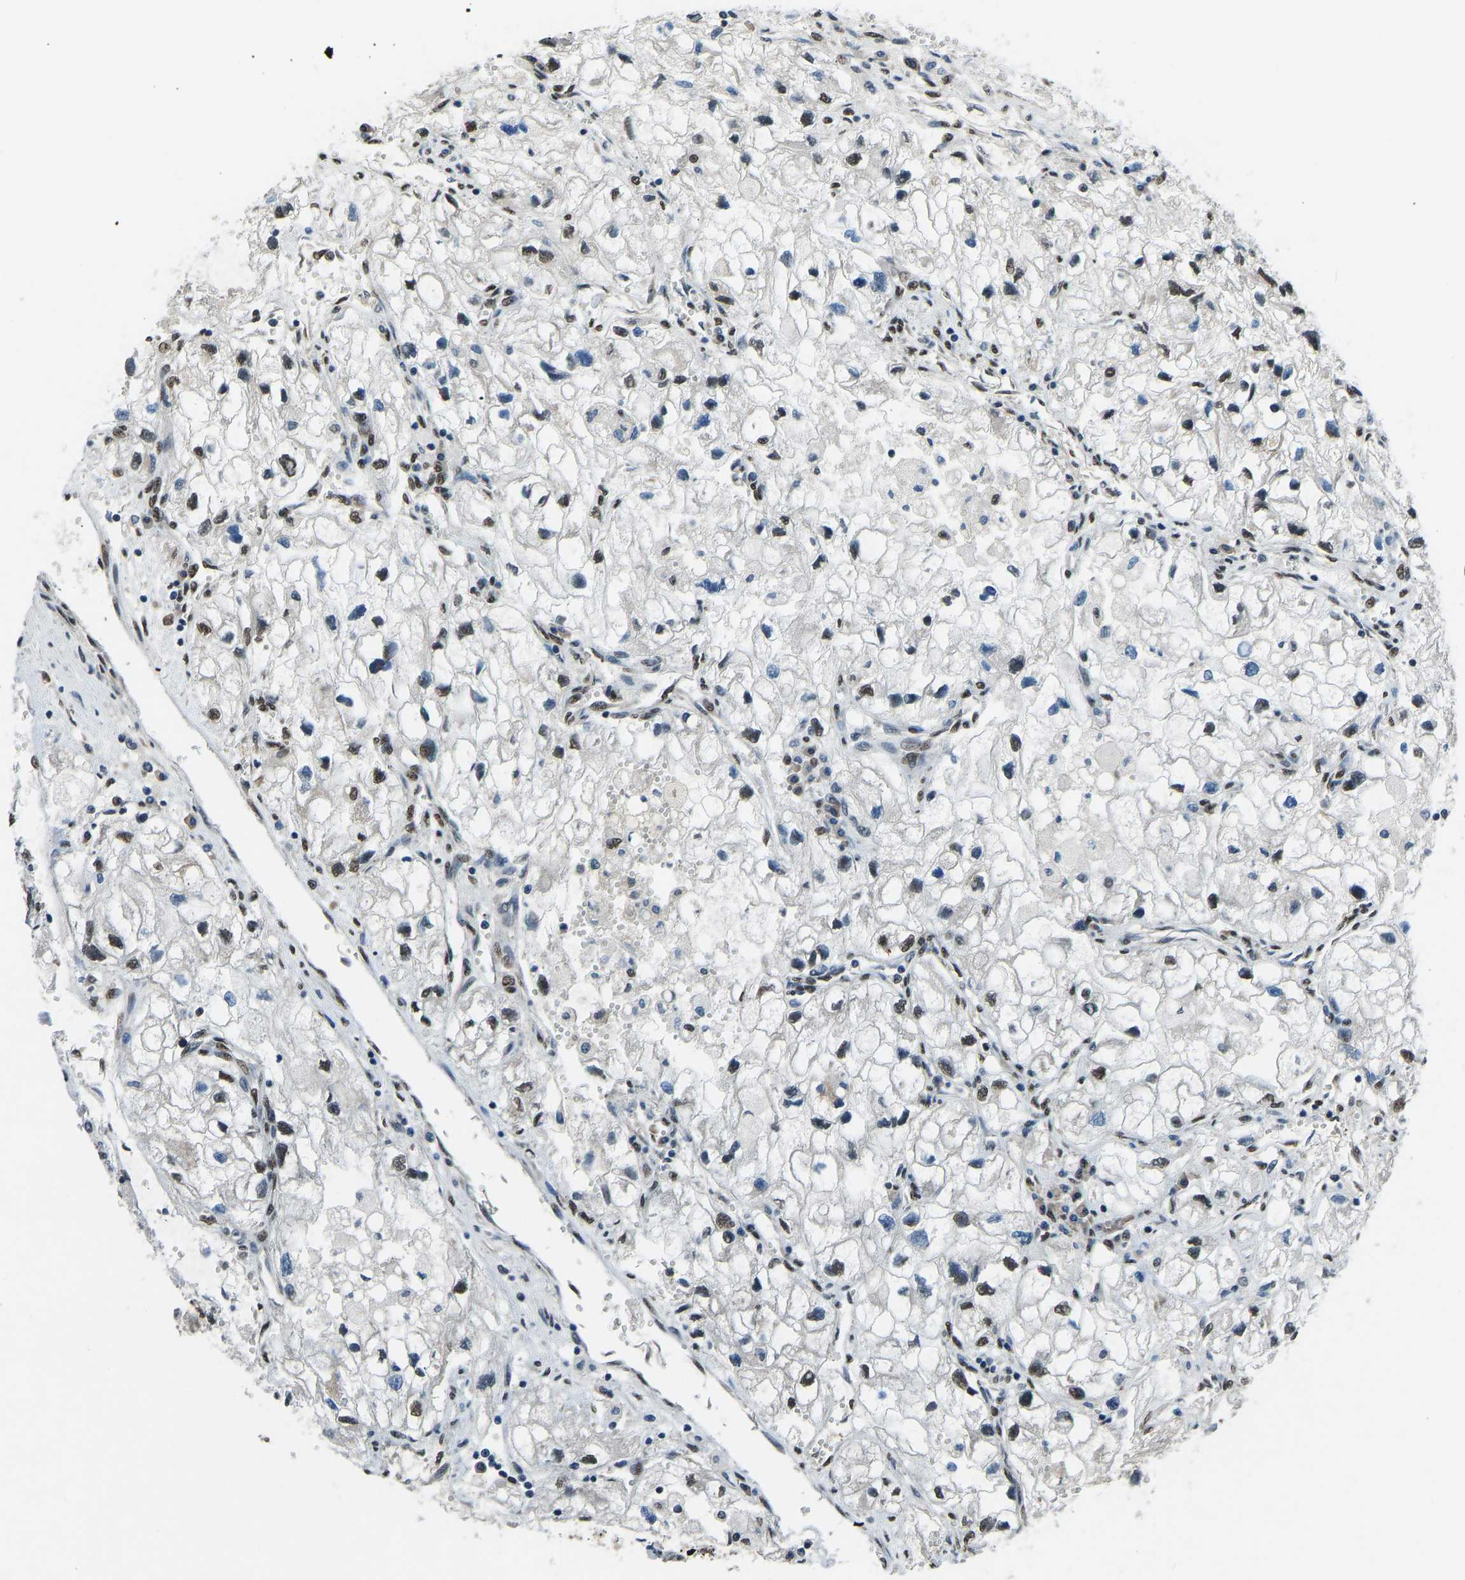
{"staining": {"intensity": "weak", "quantity": "25%-75%", "location": "nuclear"}, "tissue": "renal cancer", "cell_type": "Tumor cells", "image_type": "cancer", "snomed": [{"axis": "morphology", "description": "Adenocarcinoma, NOS"}, {"axis": "topography", "description": "Kidney"}], "caption": "Immunohistochemical staining of renal cancer reveals weak nuclear protein expression in approximately 25%-75% of tumor cells.", "gene": "FOS", "patient": {"sex": "female", "age": 70}}